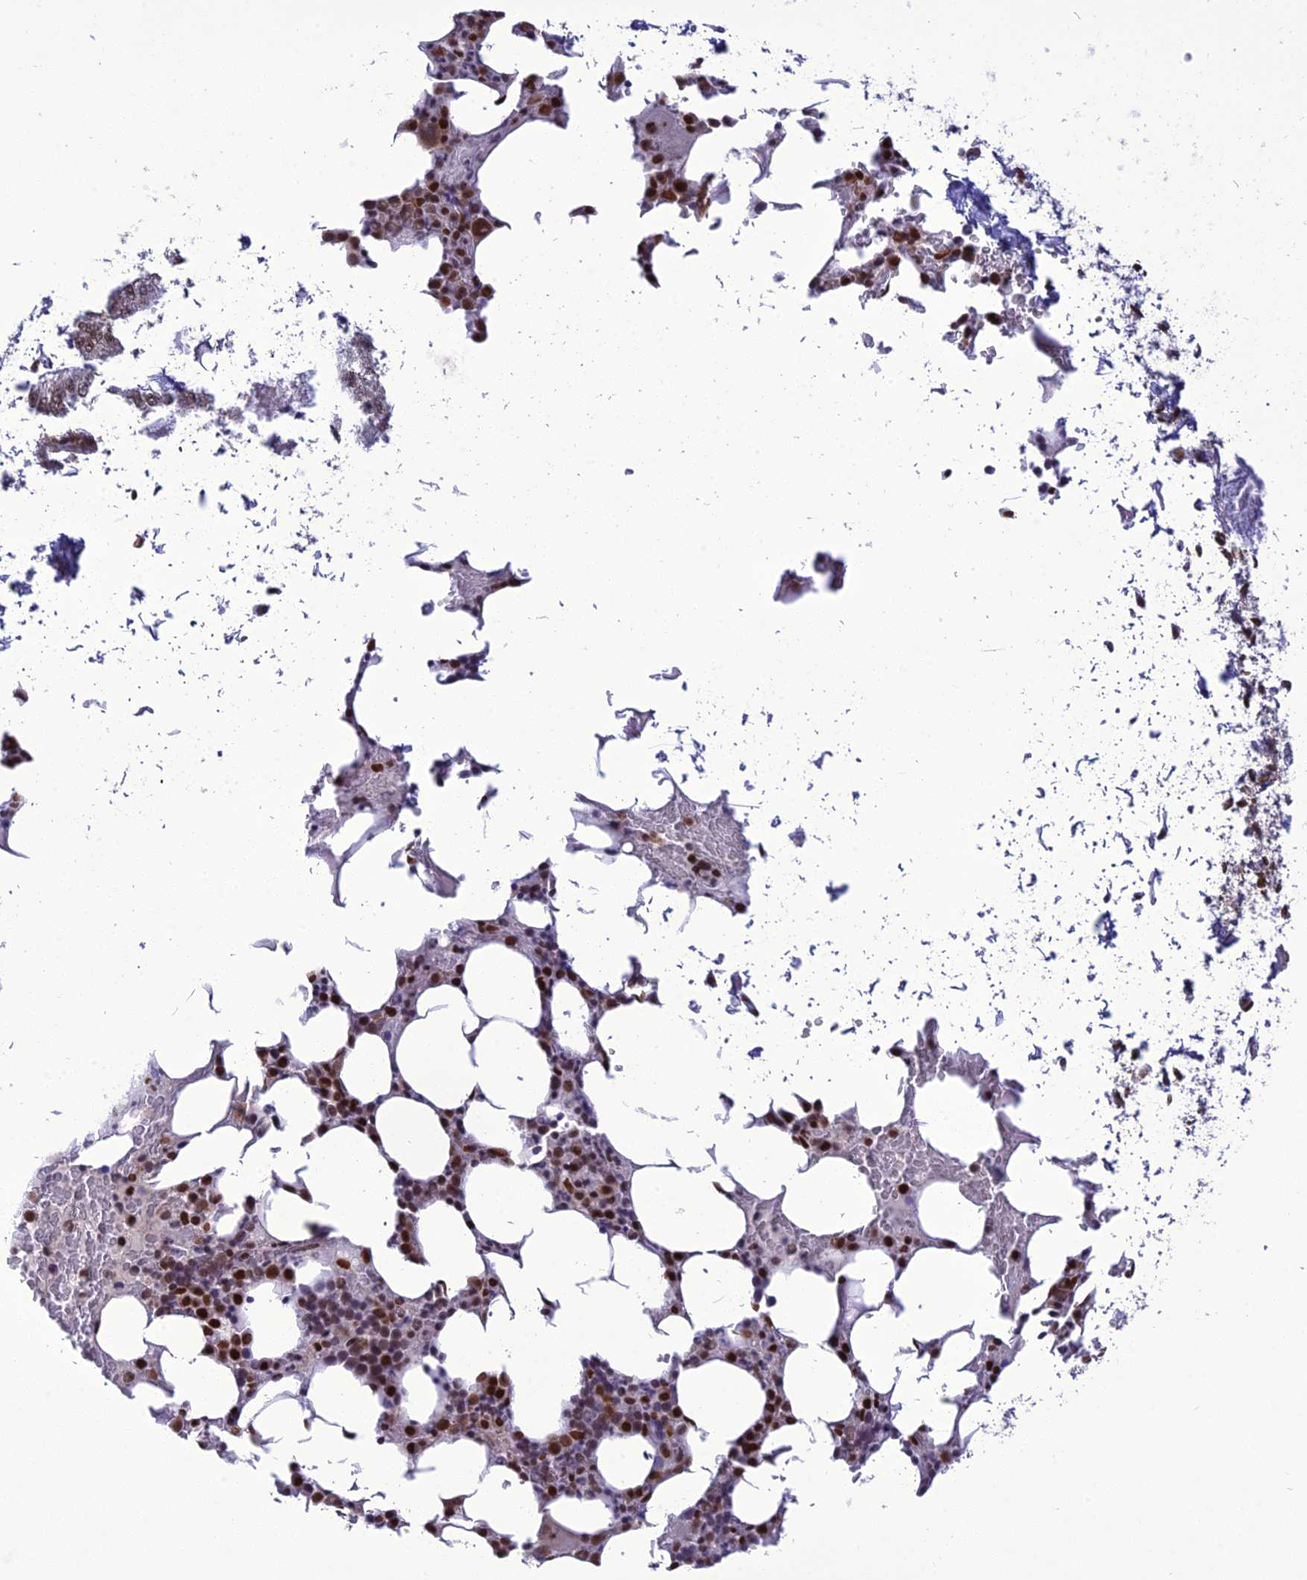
{"staining": {"intensity": "strong", "quantity": "25%-75%", "location": "nuclear"}, "tissue": "bone marrow", "cell_type": "Hematopoietic cells", "image_type": "normal", "snomed": [{"axis": "morphology", "description": "Normal tissue, NOS"}, {"axis": "topography", "description": "Bone marrow"}], "caption": "A high-resolution micrograph shows immunohistochemistry staining of unremarkable bone marrow, which shows strong nuclear expression in about 25%-75% of hematopoietic cells. Immunohistochemistry stains the protein in brown and the nuclei are stained blue.", "gene": "DDX1", "patient": {"sex": "male", "age": 78}}